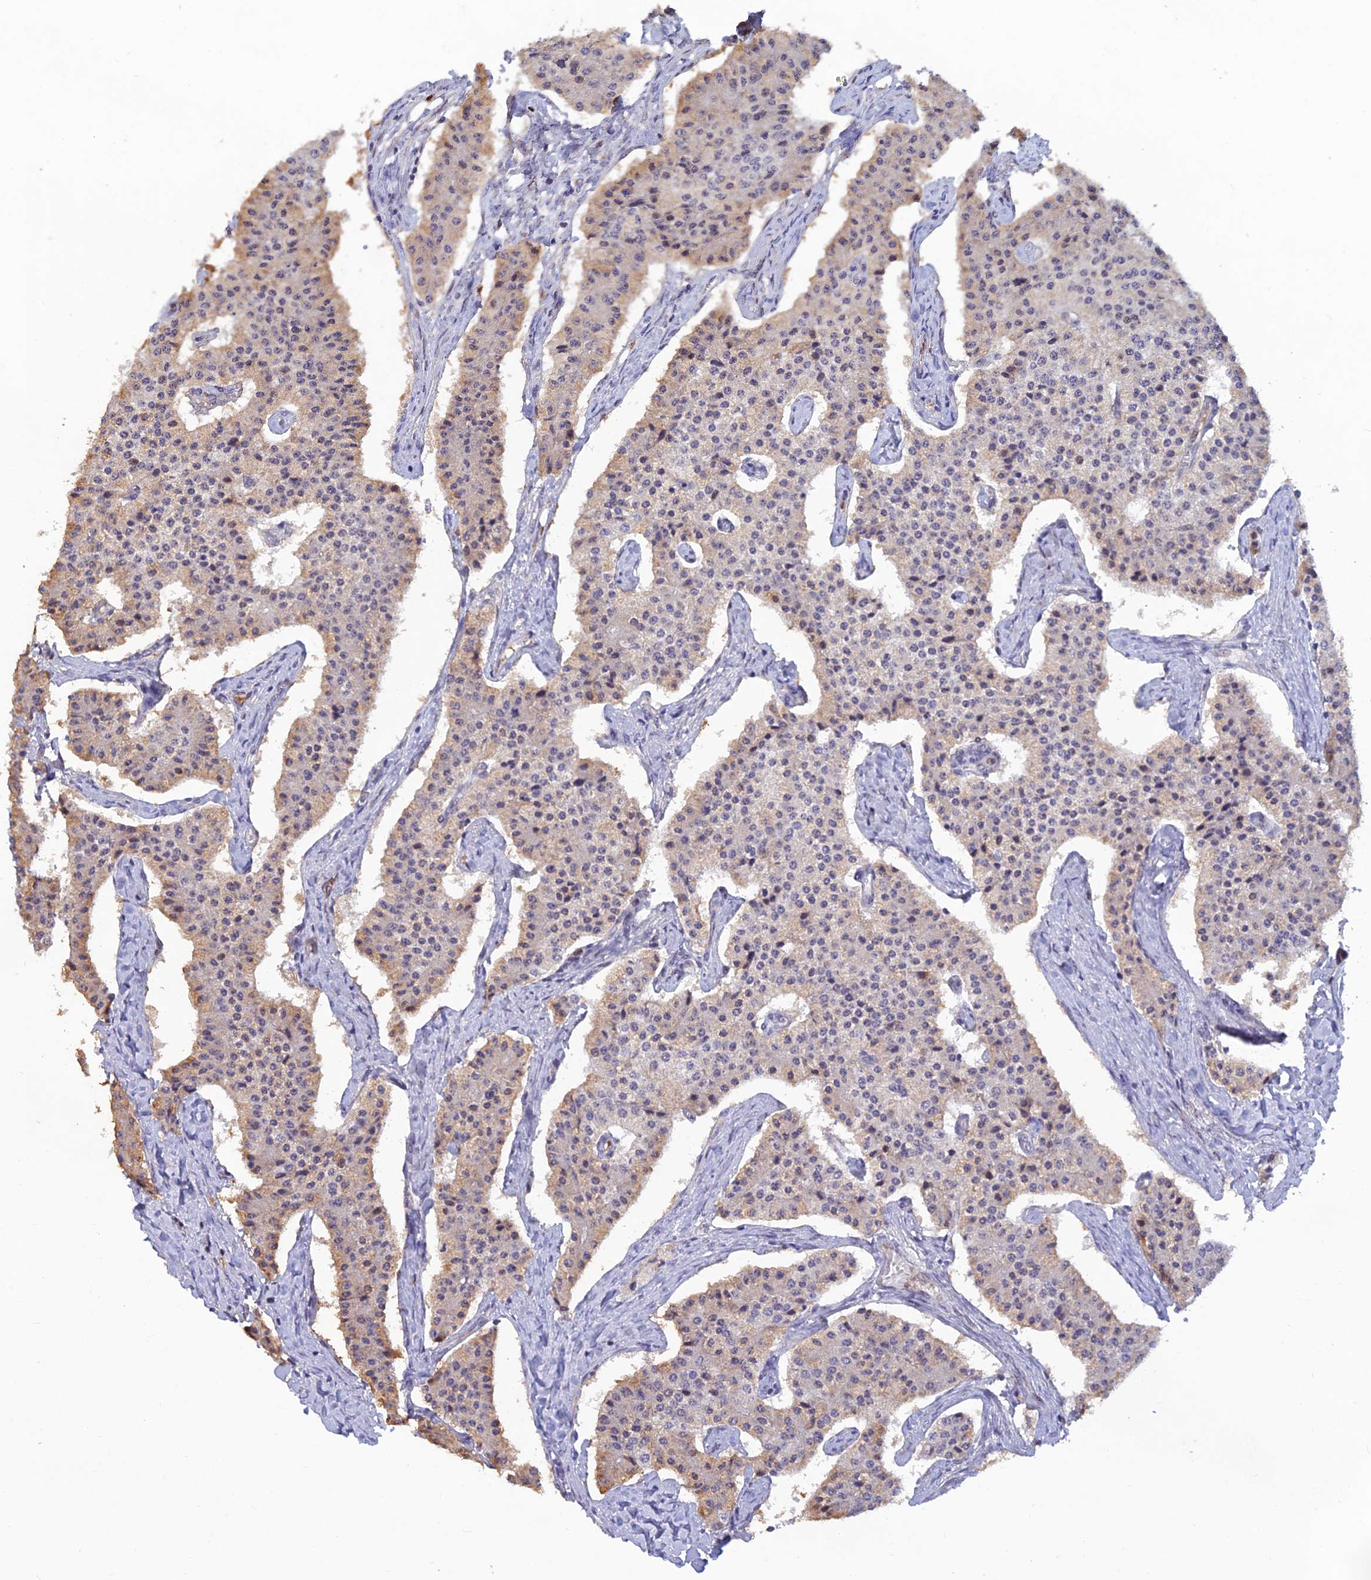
{"staining": {"intensity": "weak", "quantity": "<25%", "location": "cytoplasmic/membranous"}, "tissue": "carcinoid", "cell_type": "Tumor cells", "image_type": "cancer", "snomed": [{"axis": "morphology", "description": "Carcinoid, malignant, NOS"}, {"axis": "topography", "description": "Colon"}], "caption": "Immunohistochemistry (IHC) of carcinoid (malignant) reveals no expression in tumor cells.", "gene": "FASTKD5", "patient": {"sex": "female", "age": 52}}